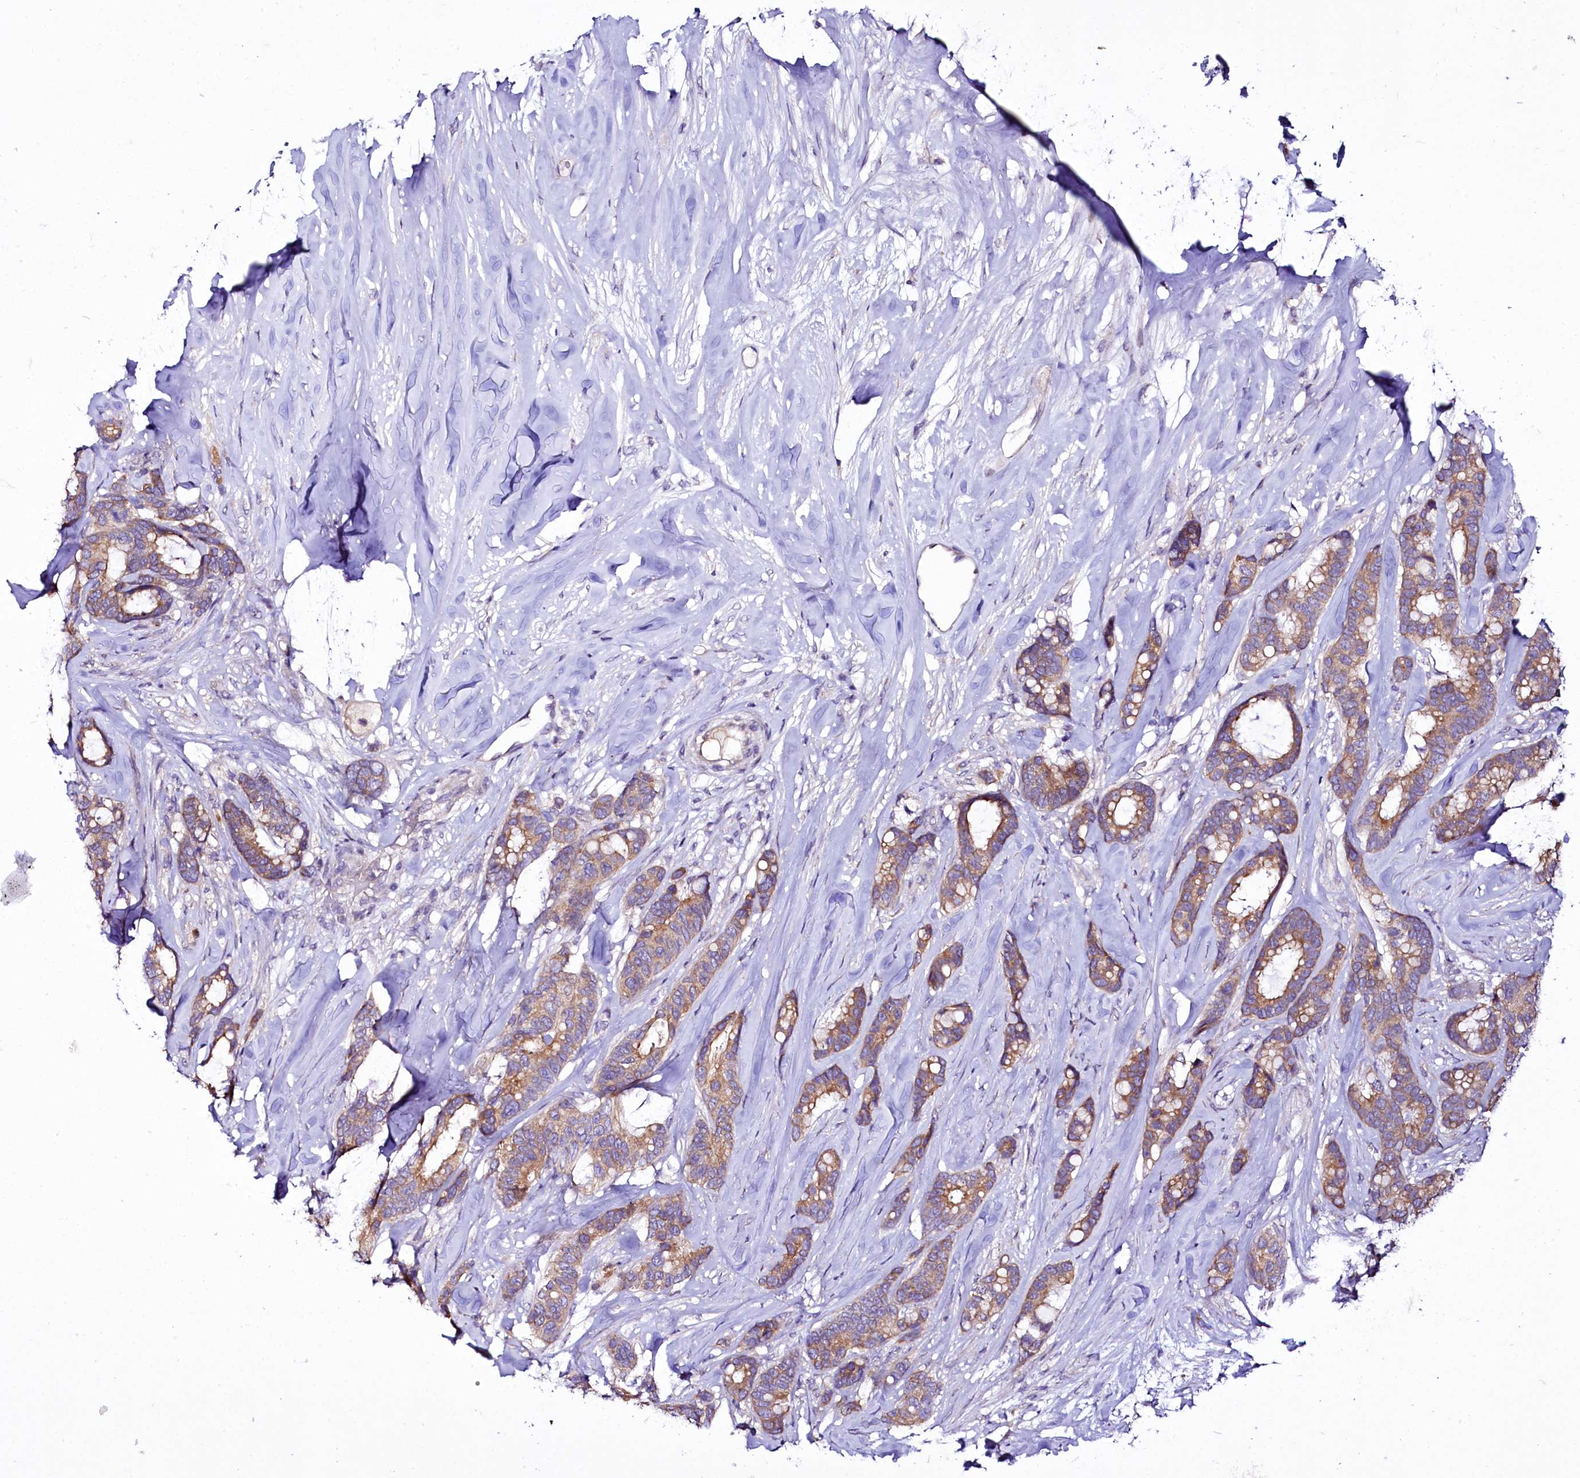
{"staining": {"intensity": "moderate", "quantity": ">75%", "location": "cytoplasmic/membranous"}, "tissue": "breast cancer", "cell_type": "Tumor cells", "image_type": "cancer", "snomed": [{"axis": "morphology", "description": "Duct carcinoma"}, {"axis": "topography", "description": "Breast"}], "caption": "Immunohistochemical staining of human breast invasive ductal carcinoma reveals medium levels of moderate cytoplasmic/membranous protein expression in approximately >75% of tumor cells.", "gene": "ZC3H12C", "patient": {"sex": "female", "age": 87}}